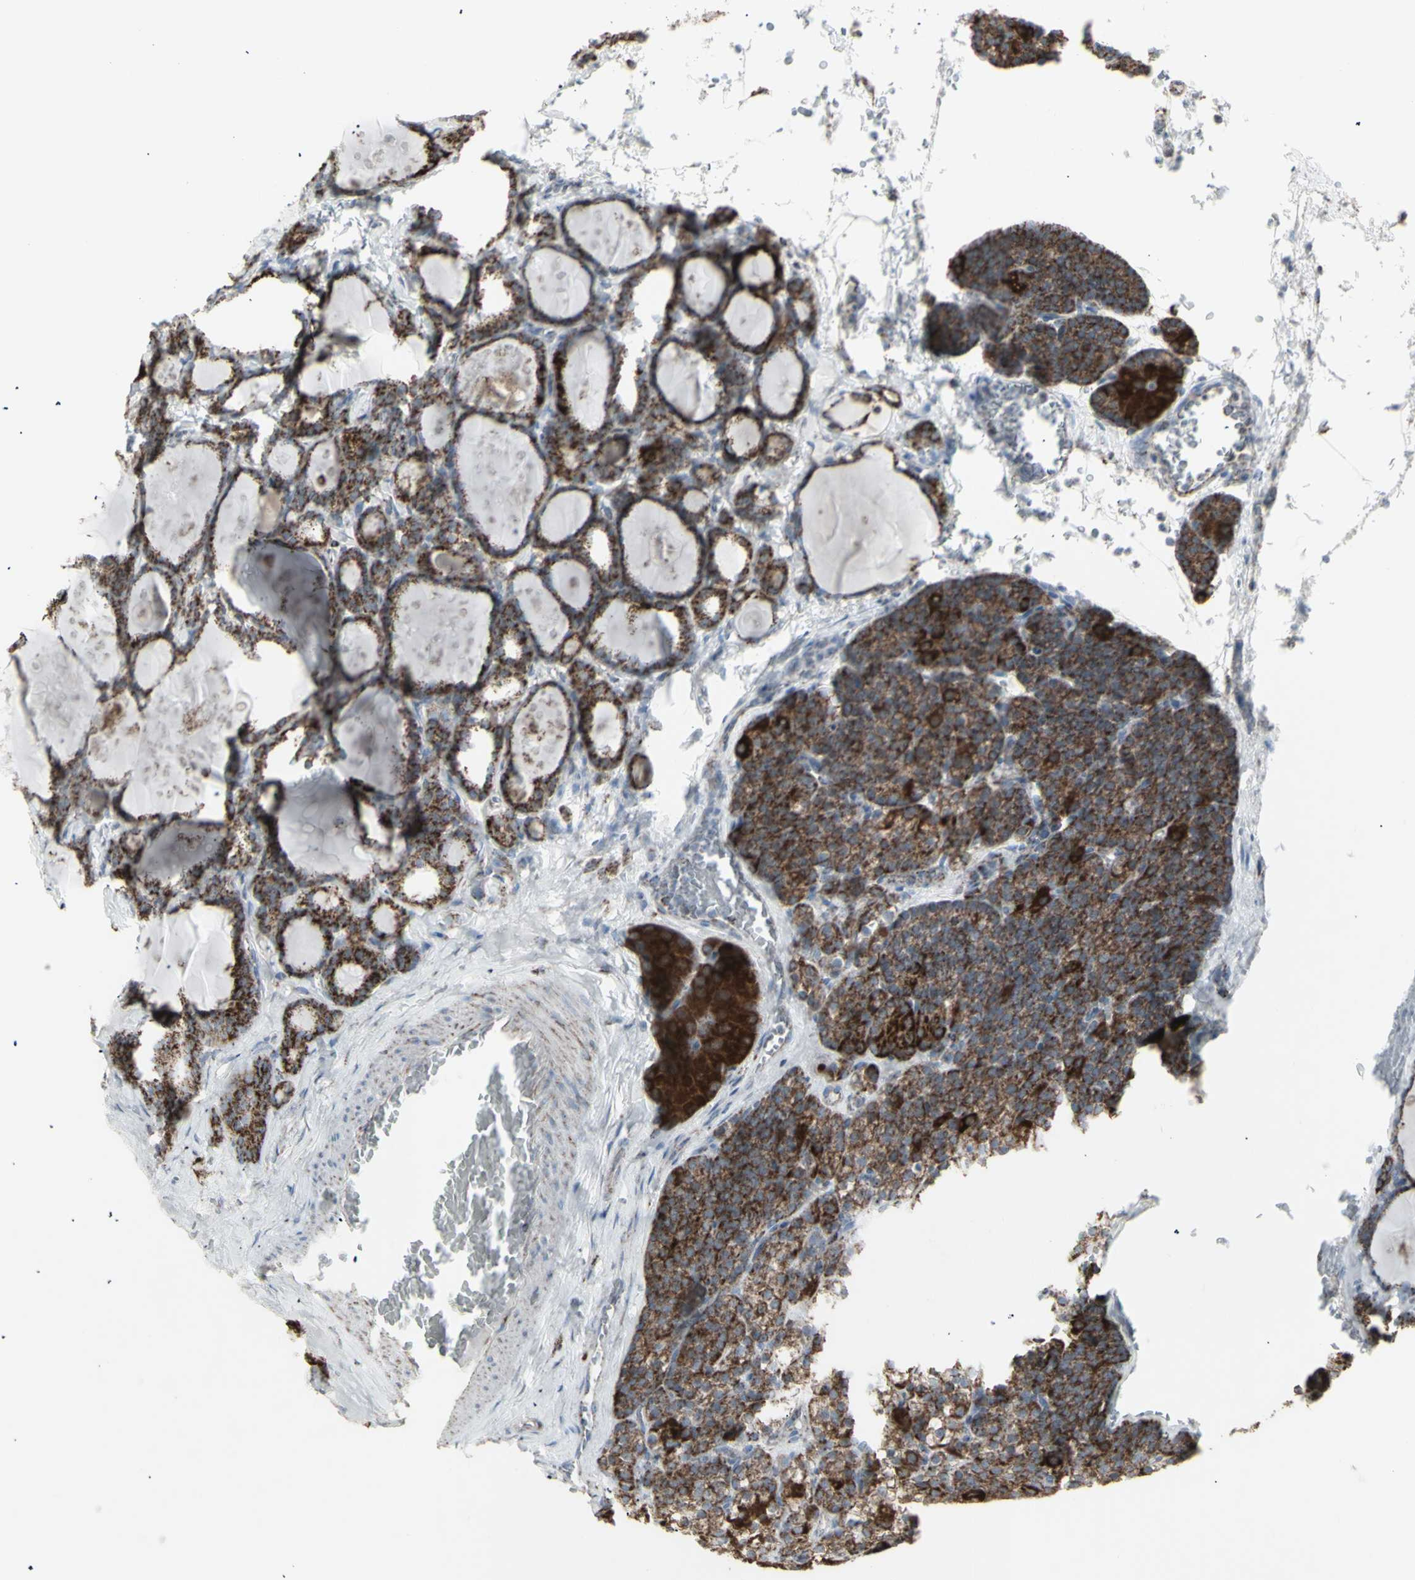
{"staining": {"intensity": "strong", "quantity": ">75%", "location": "cytoplasmic/membranous"}, "tissue": "parathyroid gland", "cell_type": "Glandular cells", "image_type": "normal", "snomed": [{"axis": "morphology", "description": "Normal tissue, NOS"}, {"axis": "topography", "description": "Parathyroid gland"}], "caption": "An immunohistochemistry image of unremarkable tissue is shown. Protein staining in brown highlights strong cytoplasmic/membranous positivity in parathyroid gland within glandular cells.", "gene": "PLGRKT", "patient": {"sex": "female", "age": 57}}